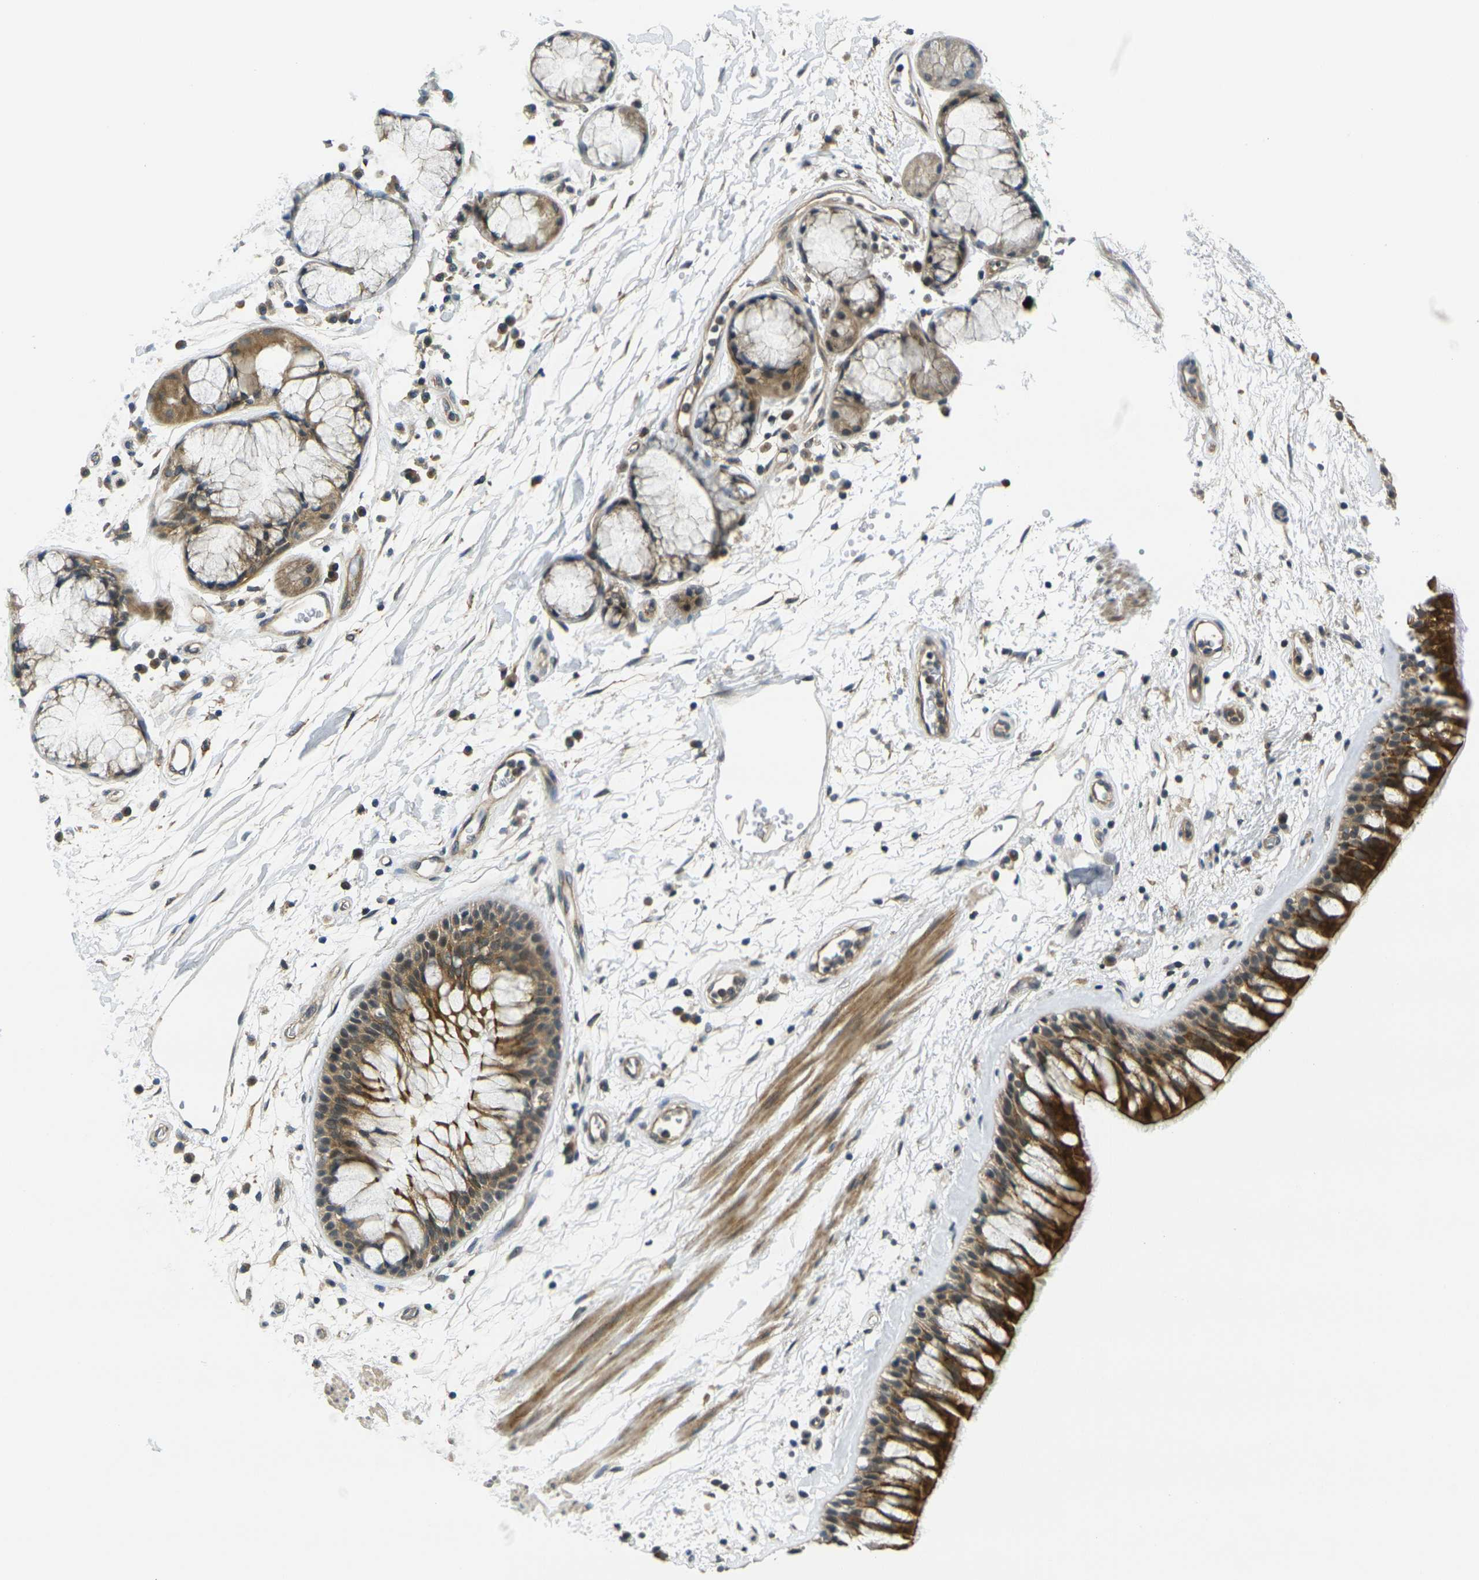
{"staining": {"intensity": "strong", "quantity": ">75%", "location": "cytoplasmic/membranous"}, "tissue": "bronchus", "cell_type": "Respiratory epithelial cells", "image_type": "normal", "snomed": [{"axis": "morphology", "description": "Normal tissue, NOS"}, {"axis": "morphology", "description": "Adenocarcinoma, NOS"}, {"axis": "topography", "description": "Bronchus"}, {"axis": "topography", "description": "Lung"}], "caption": "A brown stain highlights strong cytoplasmic/membranous expression of a protein in respiratory epithelial cells of normal bronchus.", "gene": "KCTD10", "patient": {"sex": "female", "age": 54}}